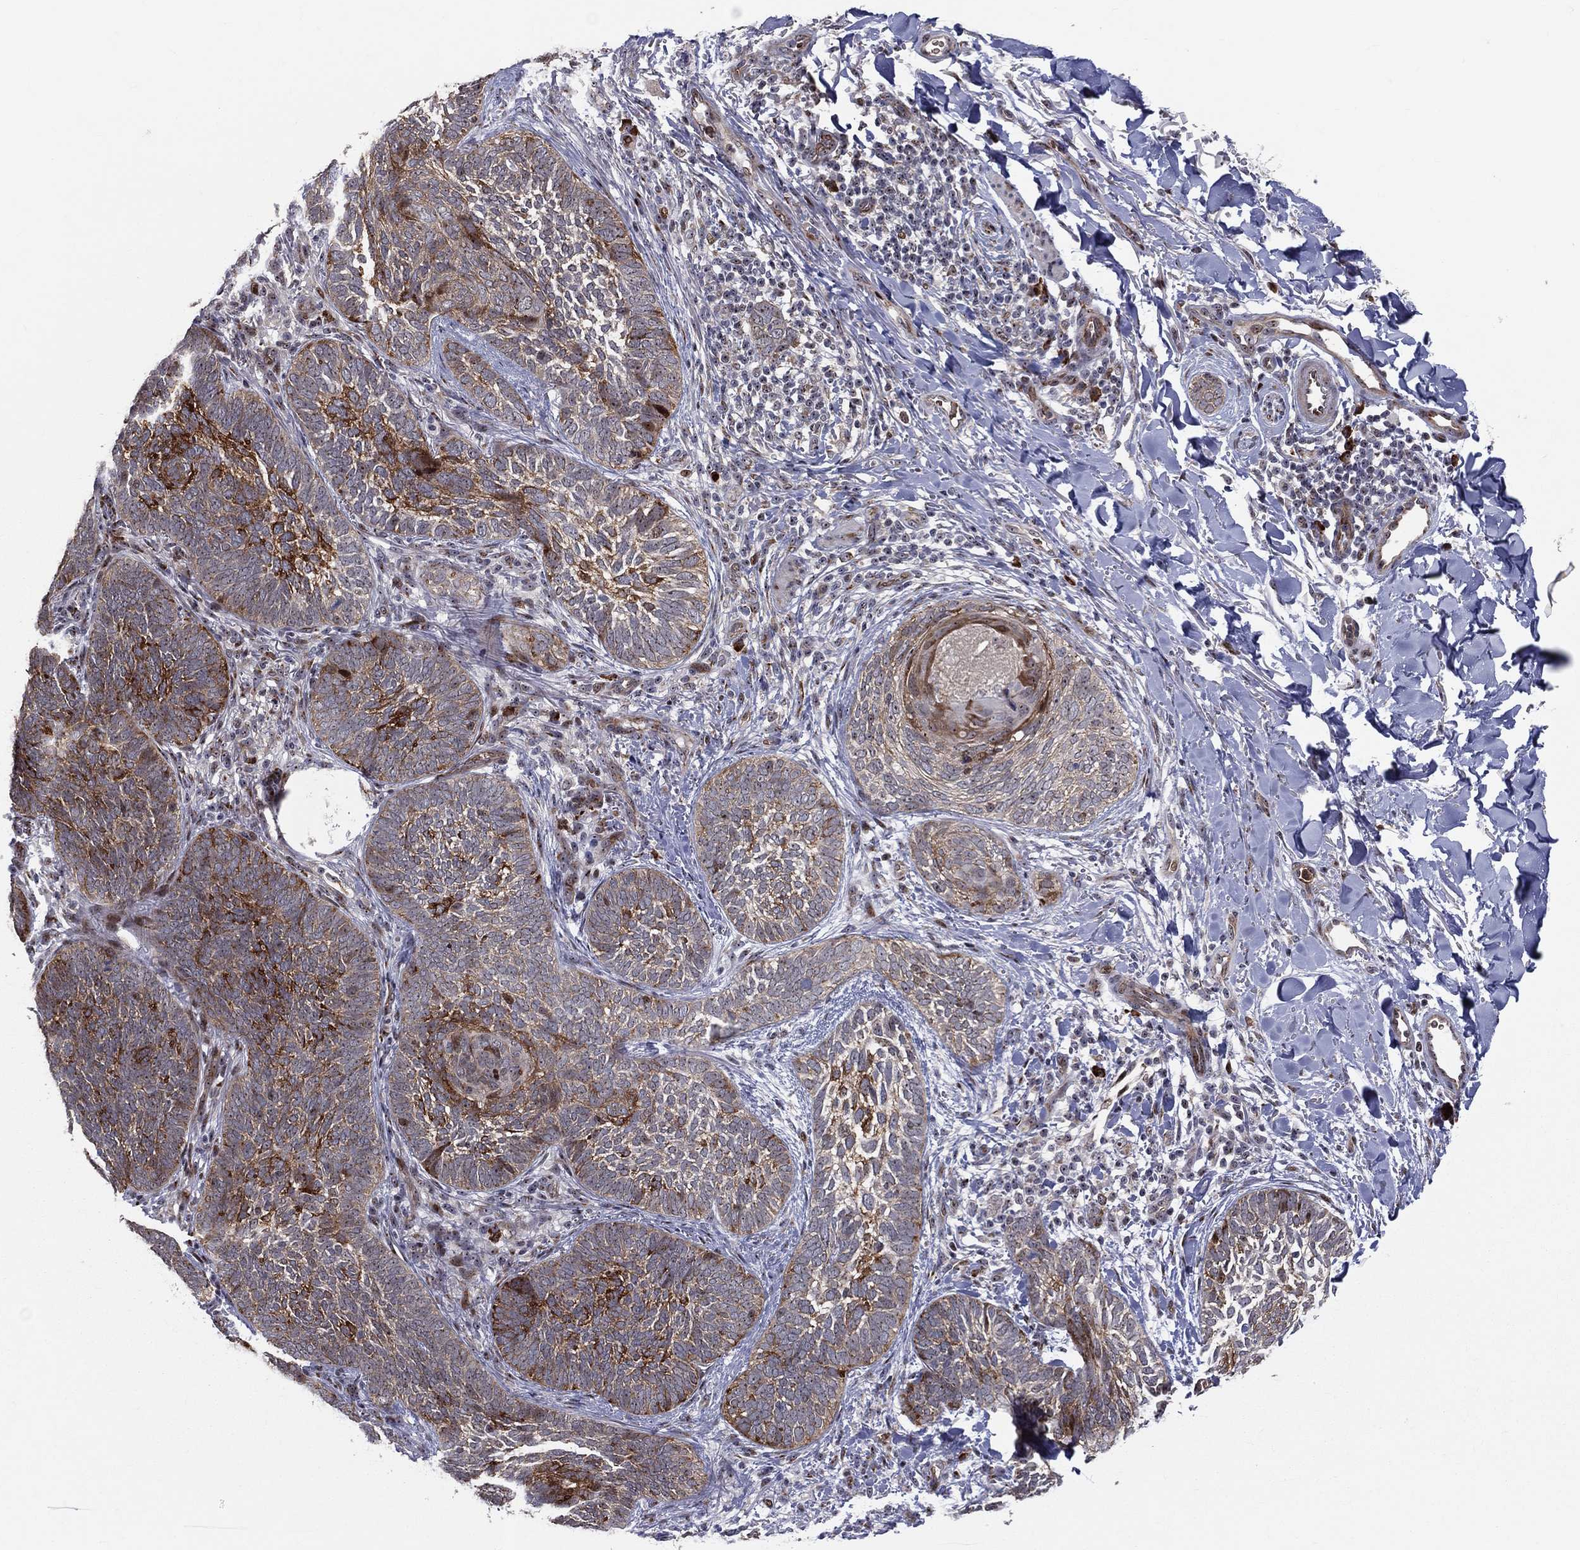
{"staining": {"intensity": "strong", "quantity": "<25%", "location": "cytoplasmic/membranous"}, "tissue": "skin cancer", "cell_type": "Tumor cells", "image_type": "cancer", "snomed": [{"axis": "morphology", "description": "Normal tissue, NOS"}, {"axis": "morphology", "description": "Basal cell carcinoma"}, {"axis": "topography", "description": "Skin"}], "caption": "Skin cancer (basal cell carcinoma) tissue reveals strong cytoplasmic/membranous positivity in about <25% of tumor cells", "gene": "VHL", "patient": {"sex": "male", "age": 46}}